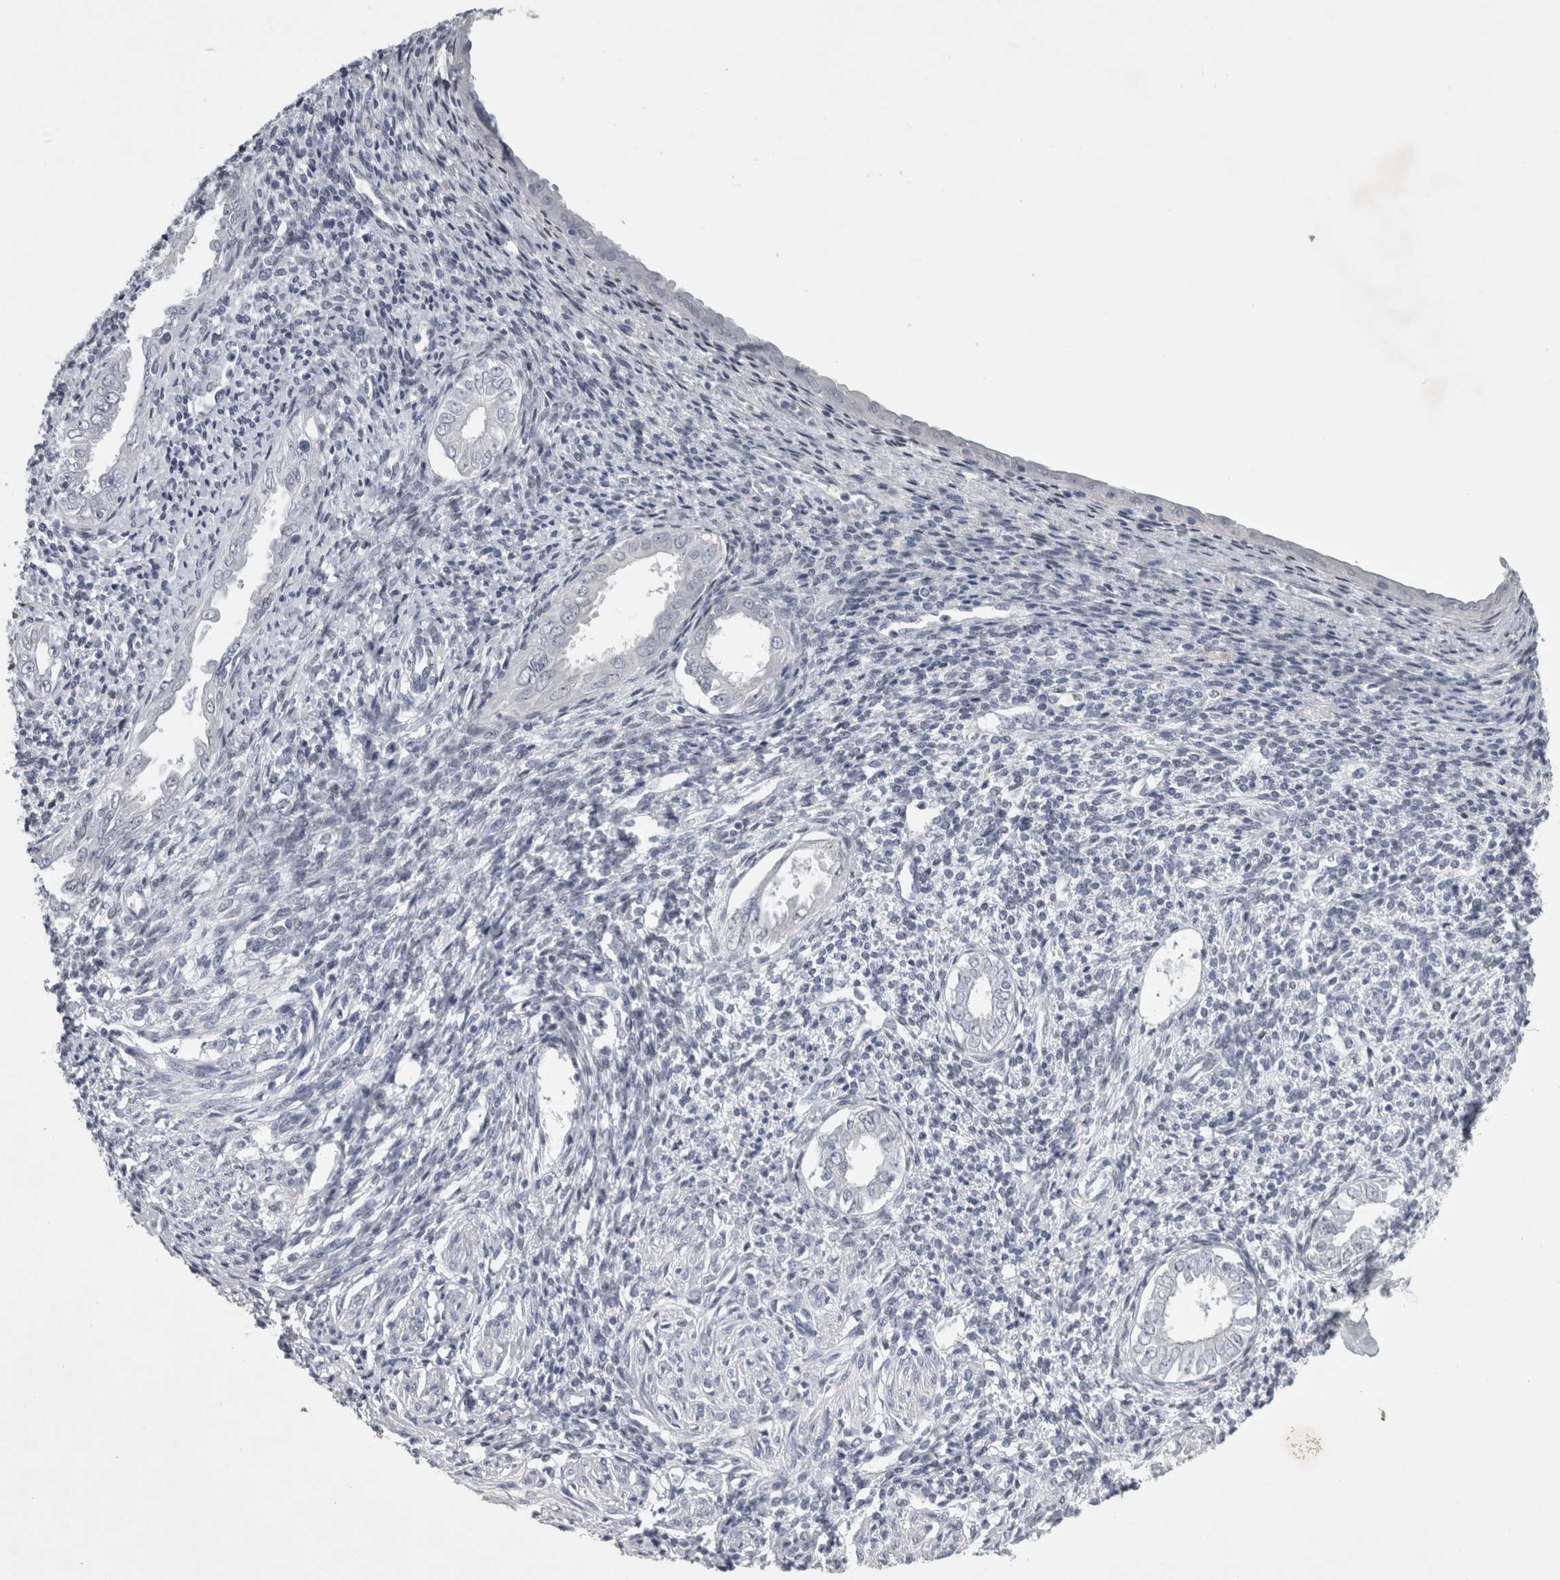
{"staining": {"intensity": "negative", "quantity": "none", "location": "none"}, "tissue": "endometrium", "cell_type": "Cells in endometrial stroma", "image_type": "normal", "snomed": [{"axis": "morphology", "description": "Normal tissue, NOS"}, {"axis": "topography", "description": "Endometrium"}], "caption": "Immunohistochemistry of unremarkable human endometrium reveals no expression in cells in endometrial stroma.", "gene": "FXYD7", "patient": {"sex": "female", "age": 66}}